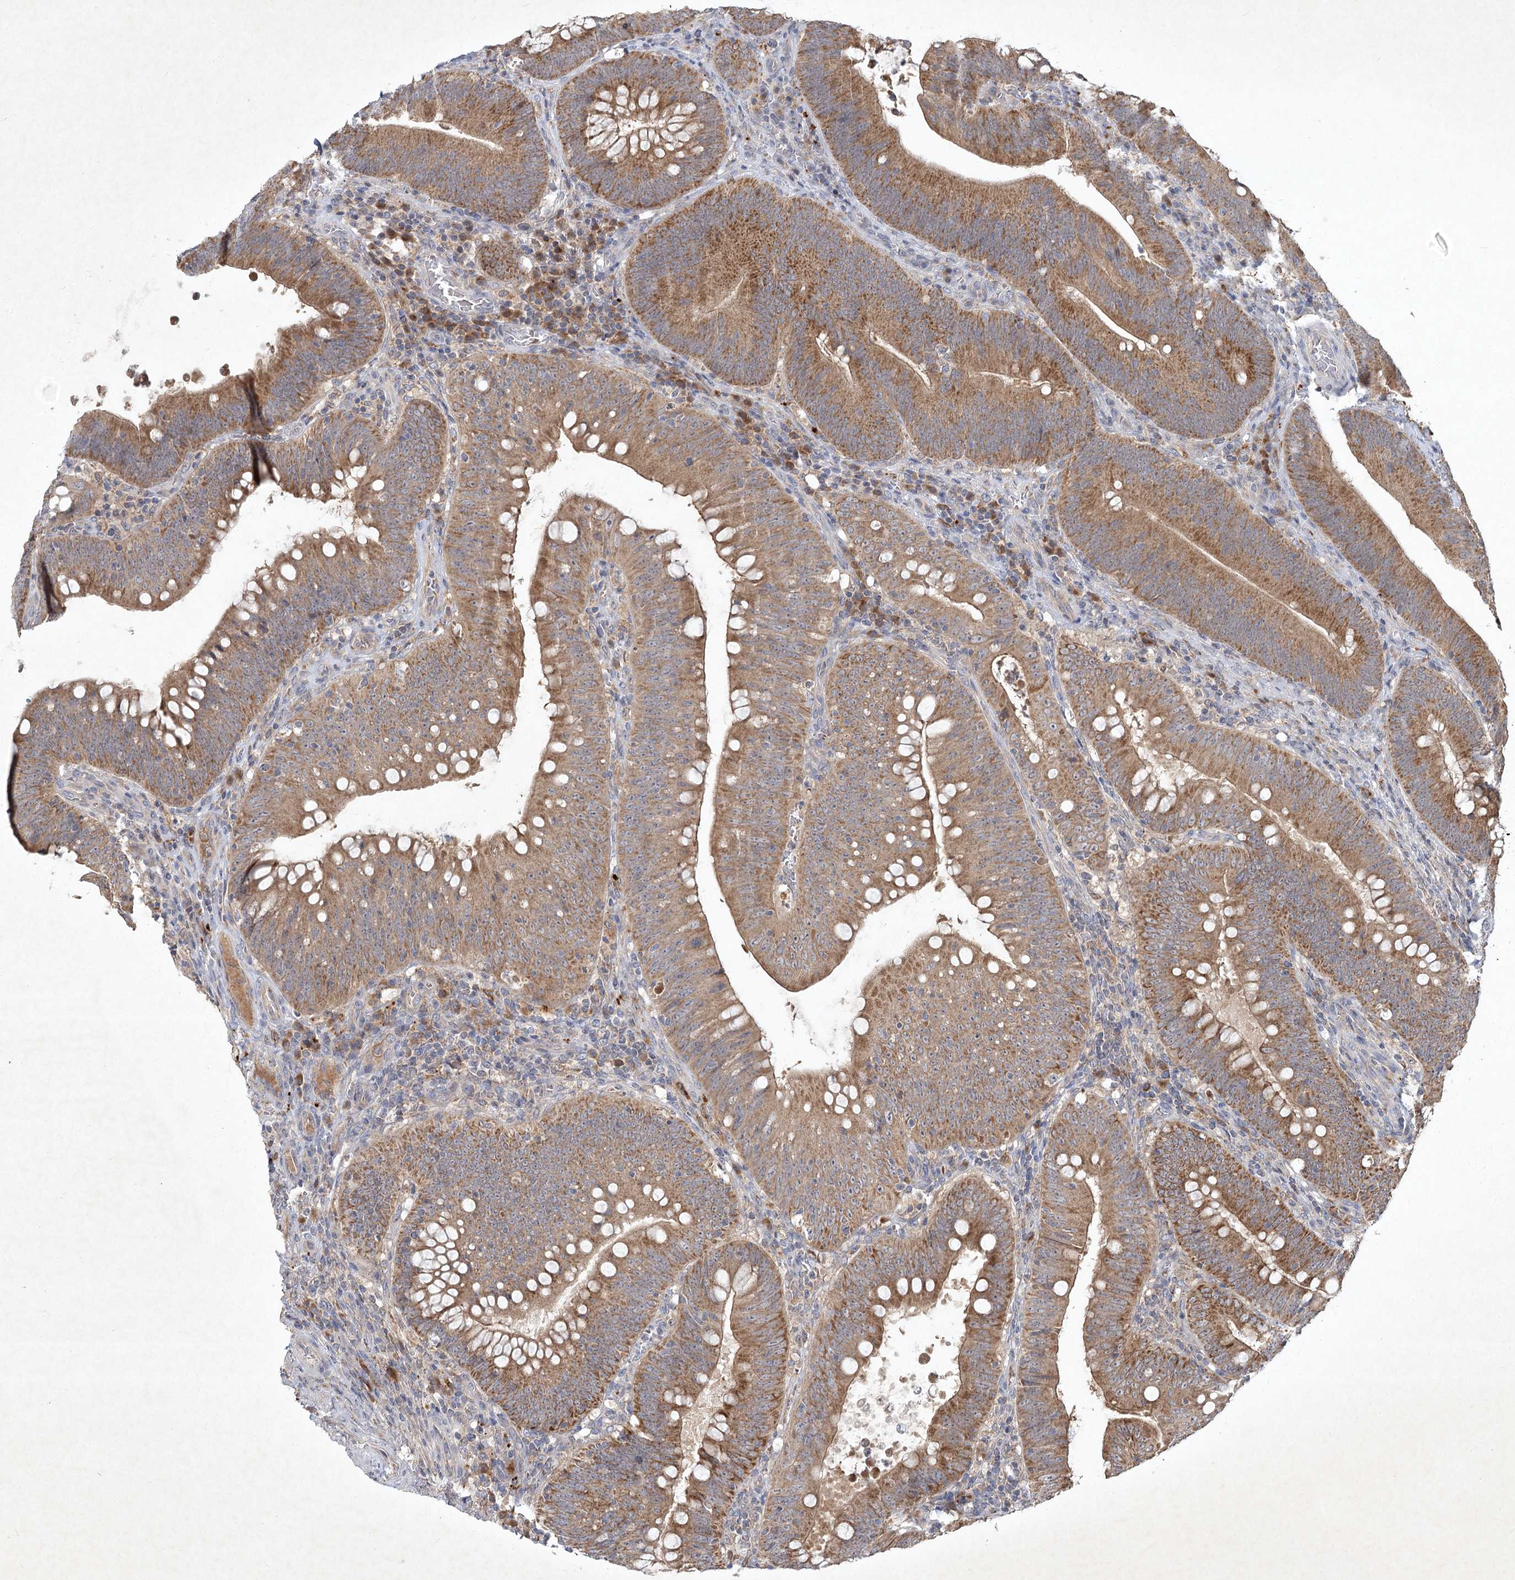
{"staining": {"intensity": "moderate", "quantity": ">75%", "location": "cytoplasmic/membranous"}, "tissue": "colorectal cancer", "cell_type": "Tumor cells", "image_type": "cancer", "snomed": [{"axis": "morphology", "description": "Normal tissue, NOS"}, {"axis": "topography", "description": "Colon"}], "caption": "This is a photomicrograph of immunohistochemistry staining of colorectal cancer, which shows moderate staining in the cytoplasmic/membranous of tumor cells.", "gene": "PYROXD2", "patient": {"sex": "female", "age": 82}}